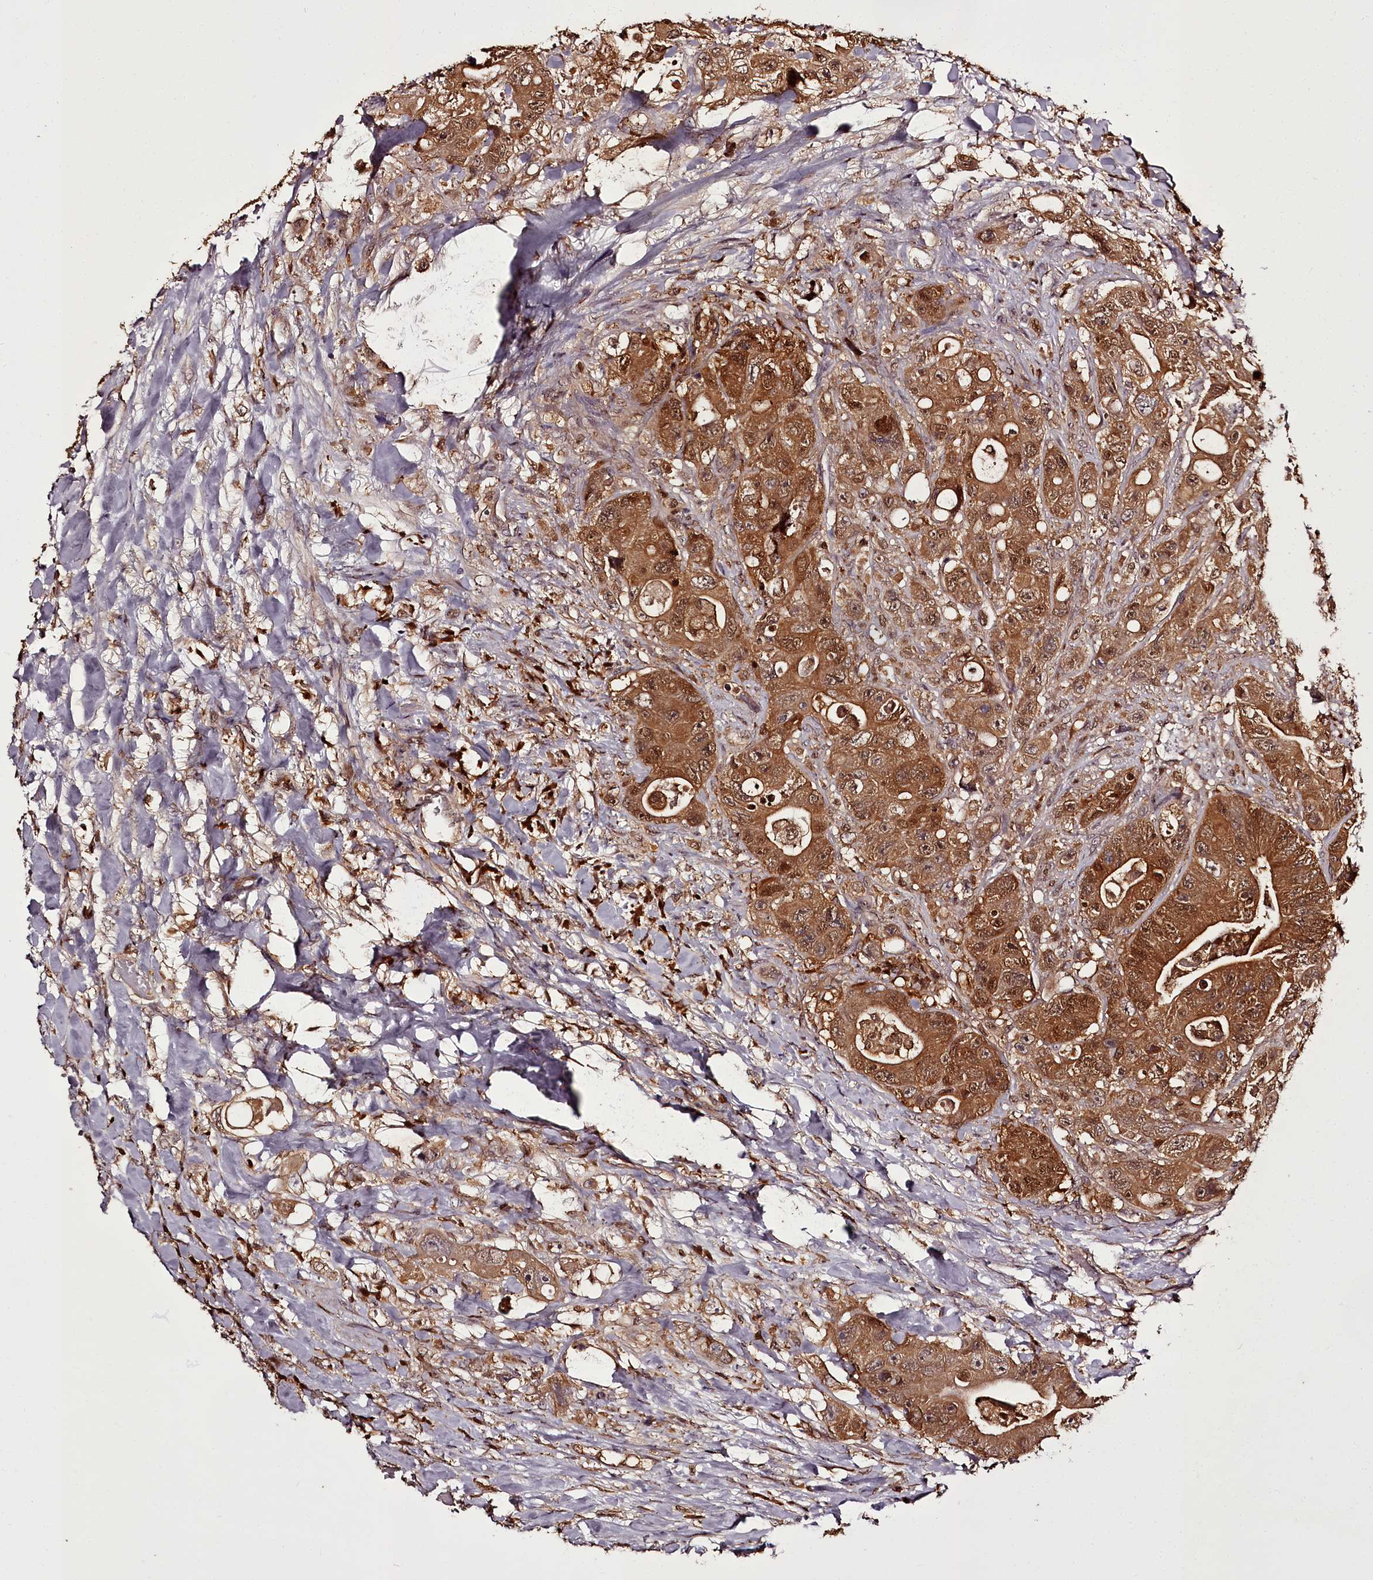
{"staining": {"intensity": "moderate", "quantity": ">75%", "location": "cytoplasmic/membranous,nuclear"}, "tissue": "colorectal cancer", "cell_type": "Tumor cells", "image_type": "cancer", "snomed": [{"axis": "morphology", "description": "Adenocarcinoma, NOS"}, {"axis": "topography", "description": "Colon"}], "caption": "Adenocarcinoma (colorectal) stained with DAB (3,3'-diaminobenzidine) immunohistochemistry (IHC) reveals medium levels of moderate cytoplasmic/membranous and nuclear expression in about >75% of tumor cells. (Brightfield microscopy of DAB IHC at high magnification).", "gene": "NPRL2", "patient": {"sex": "female", "age": 46}}